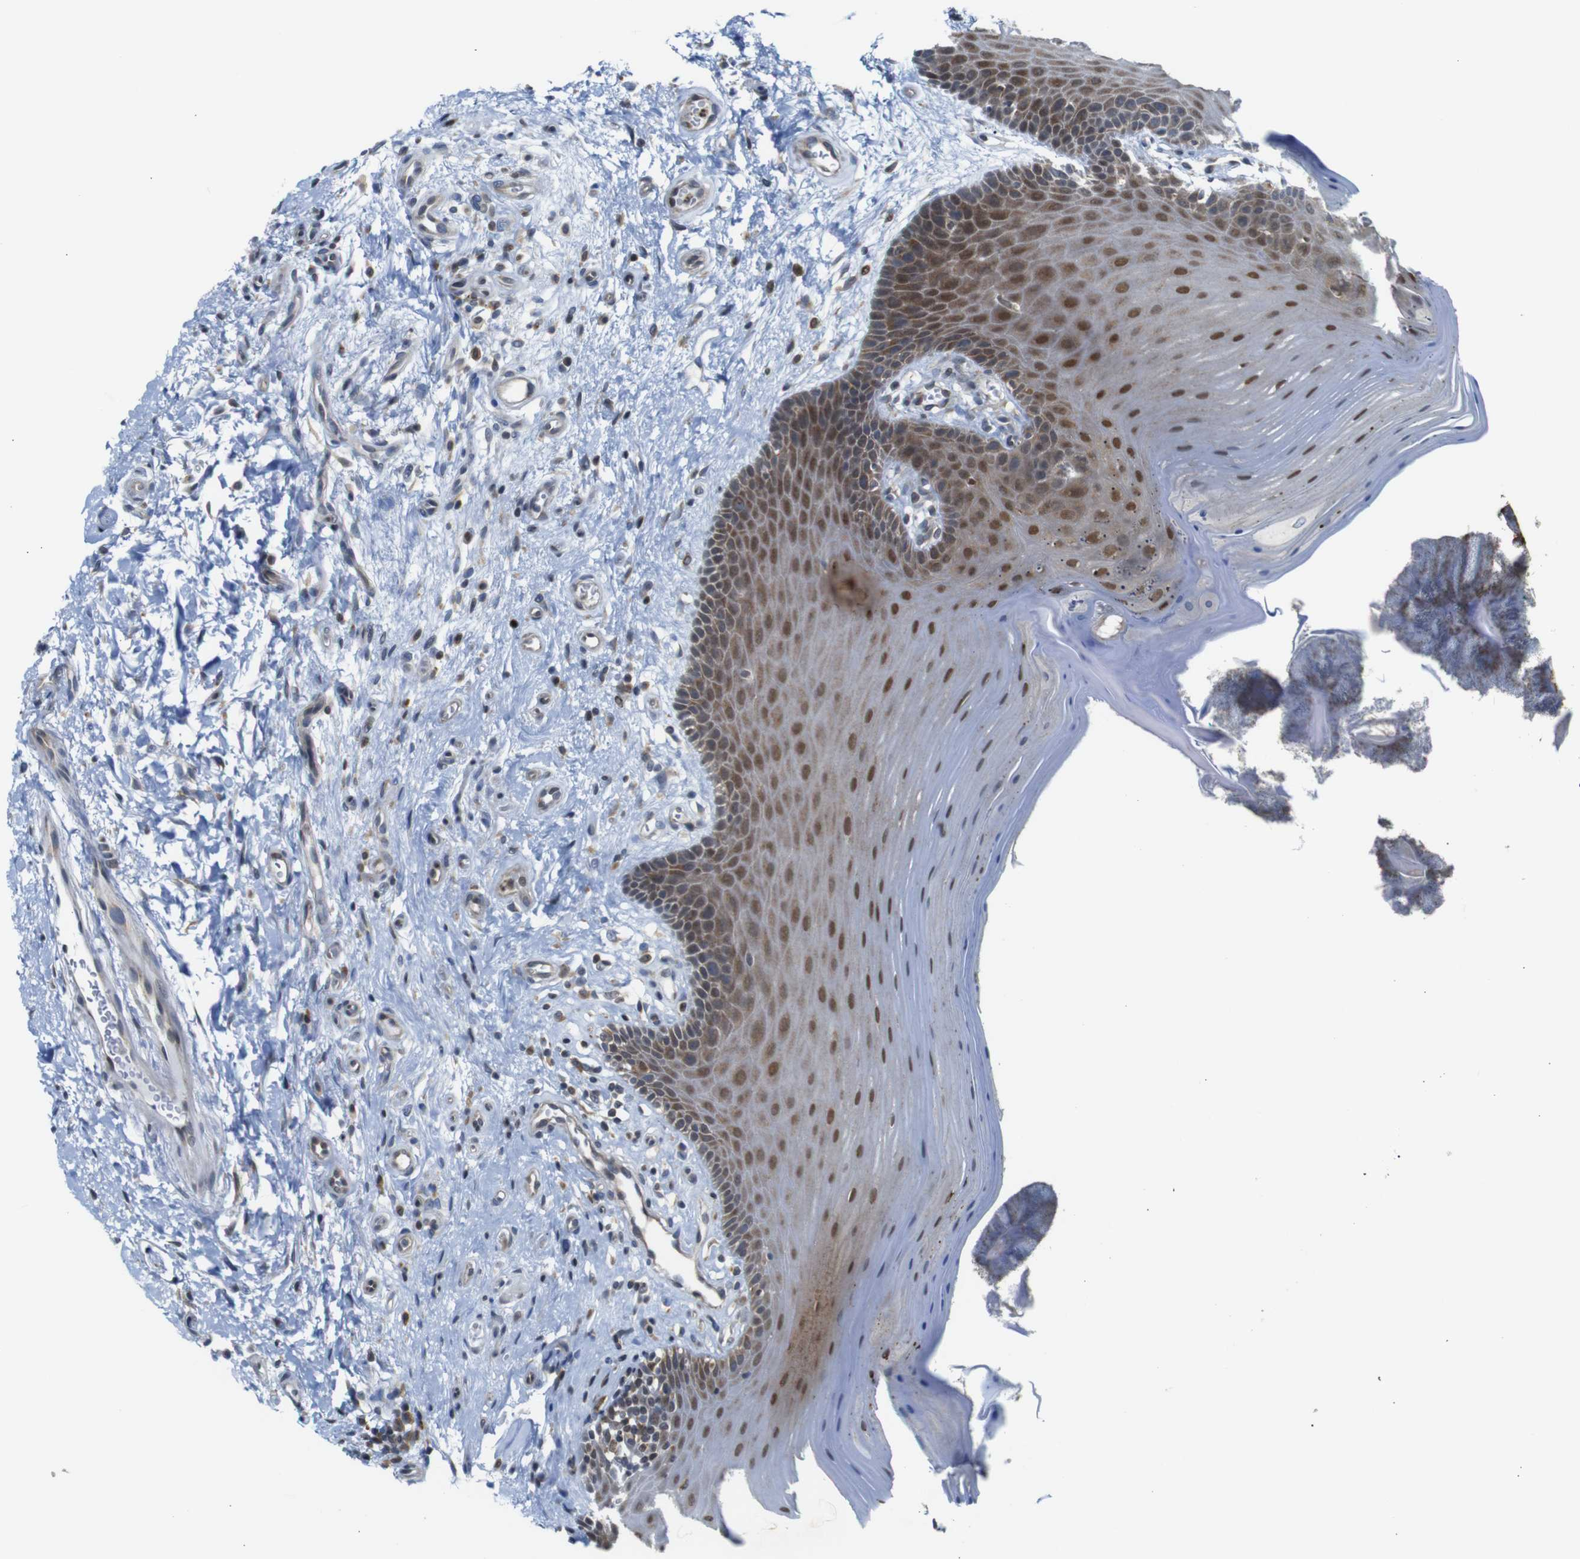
{"staining": {"intensity": "moderate", "quantity": ">75%", "location": "cytoplasmic/membranous,nuclear"}, "tissue": "oral mucosa", "cell_type": "Squamous epithelial cells", "image_type": "normal", "snomed": [{"axis": "morphology", "description": "Normal tissue, NOS"}, {"axis": "topography", "description": "Skeletal muscle"}, {"axis": "topography", "description": "Oral tissue"}], "caption": "Squamous epithelial cells display medium levels of moderate cytoplasmic/membranous,nuclear expression in about >75% of cells in benign oral mucosa. (Brightfield microscopy of DAB IHC at high magnification).", "gene": "PTPN1", "patient": {"sex": "male", "age": 58}}